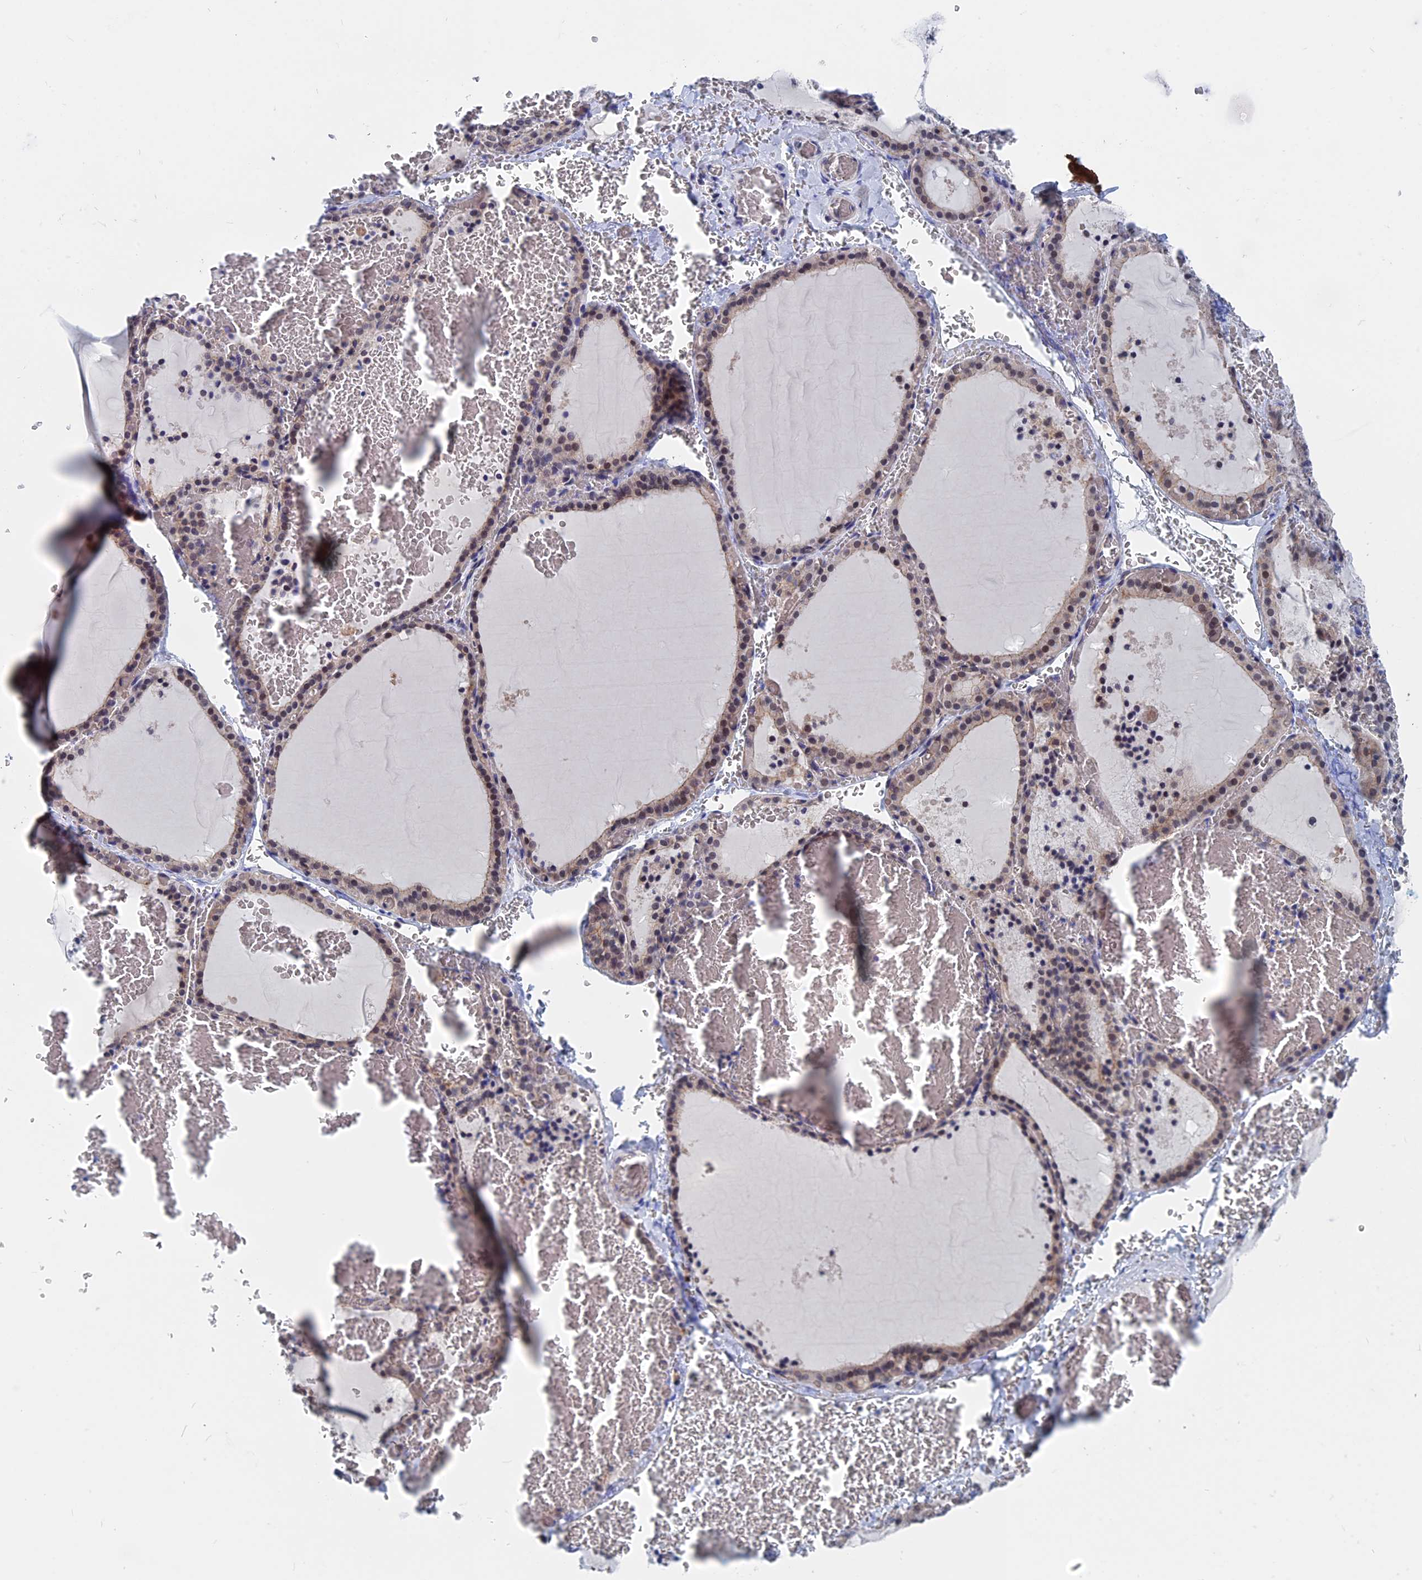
{"staining": {"intensity": "weak", "quantity": "25%-75%", "location": "nuclear"}, "tissue": "thyroid gland", "cell_type": "Glandular cells", "image_type": "normal", "snomed": [{"axis": "morphology", "description": "Normal tissue, NOS"}, {"axis": "topography", "description": "Thyroid gland"}], "caption": "Brown immunohistochemical staining in normal human thyroid gland shows weak nuclear expression in about 25%-75% of glandular cells.", "gene": "MARCHF3", "patient": {"sex": "female", "age": 39}}